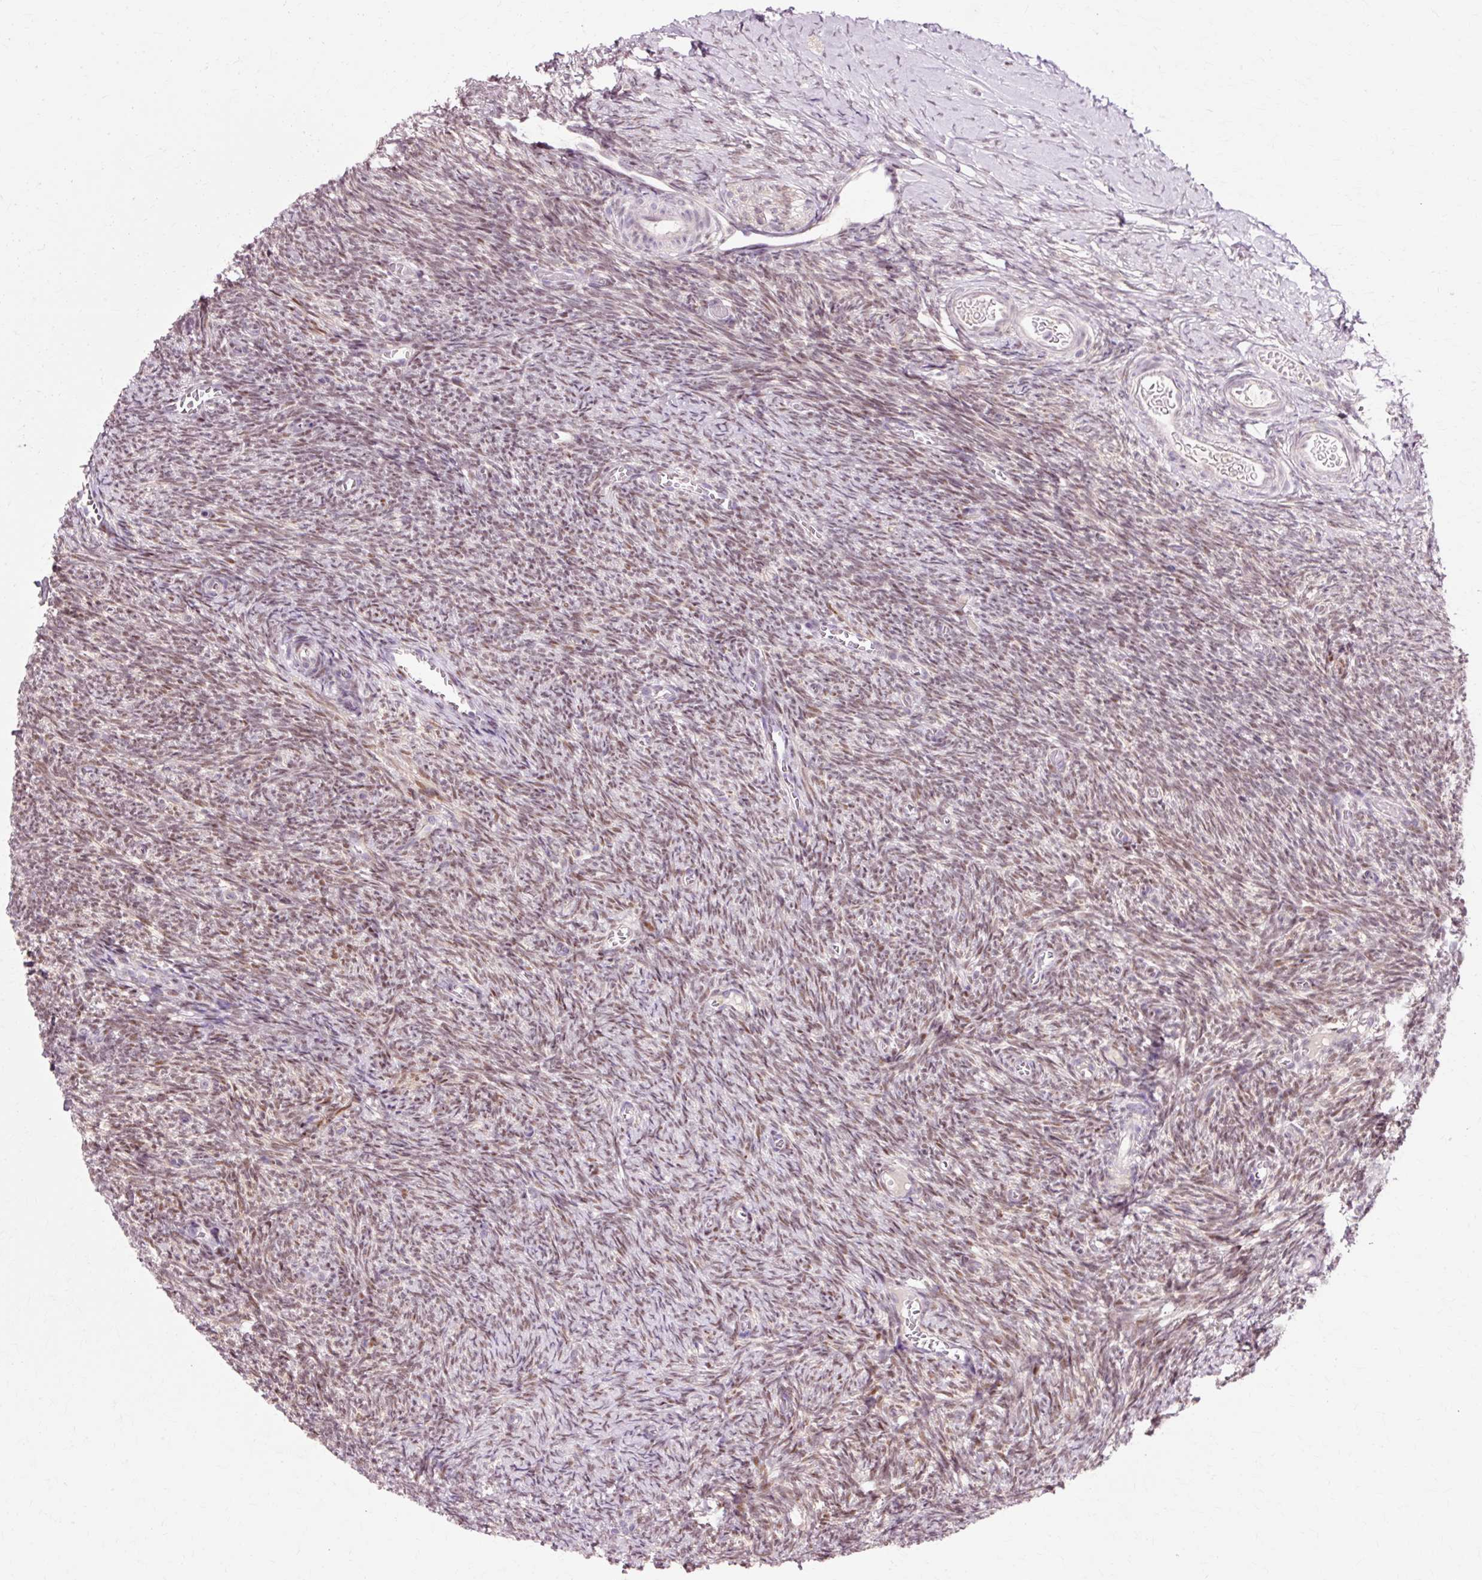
{"staining": {"intensity": "moderate", "quantity": ">75%", "location": "nuclear"}, "tissue": "ovary", "cell_type": "Follicle cells", "image_type": "normal", "snomed": [{"axis": "morphology", "description": "Normal tissue, NOS"}, {"axis": "topography", "description": "Ovary"}], "caption": "Ovary stained with DAB IHC displays medium levels of moderate nuclear positivity in approximately >75% of follicle cells. (IHC, brightfield microscopy, high magnification).", "gene": "MACROD2", "patient": {"sex": "female", "age": 39}}